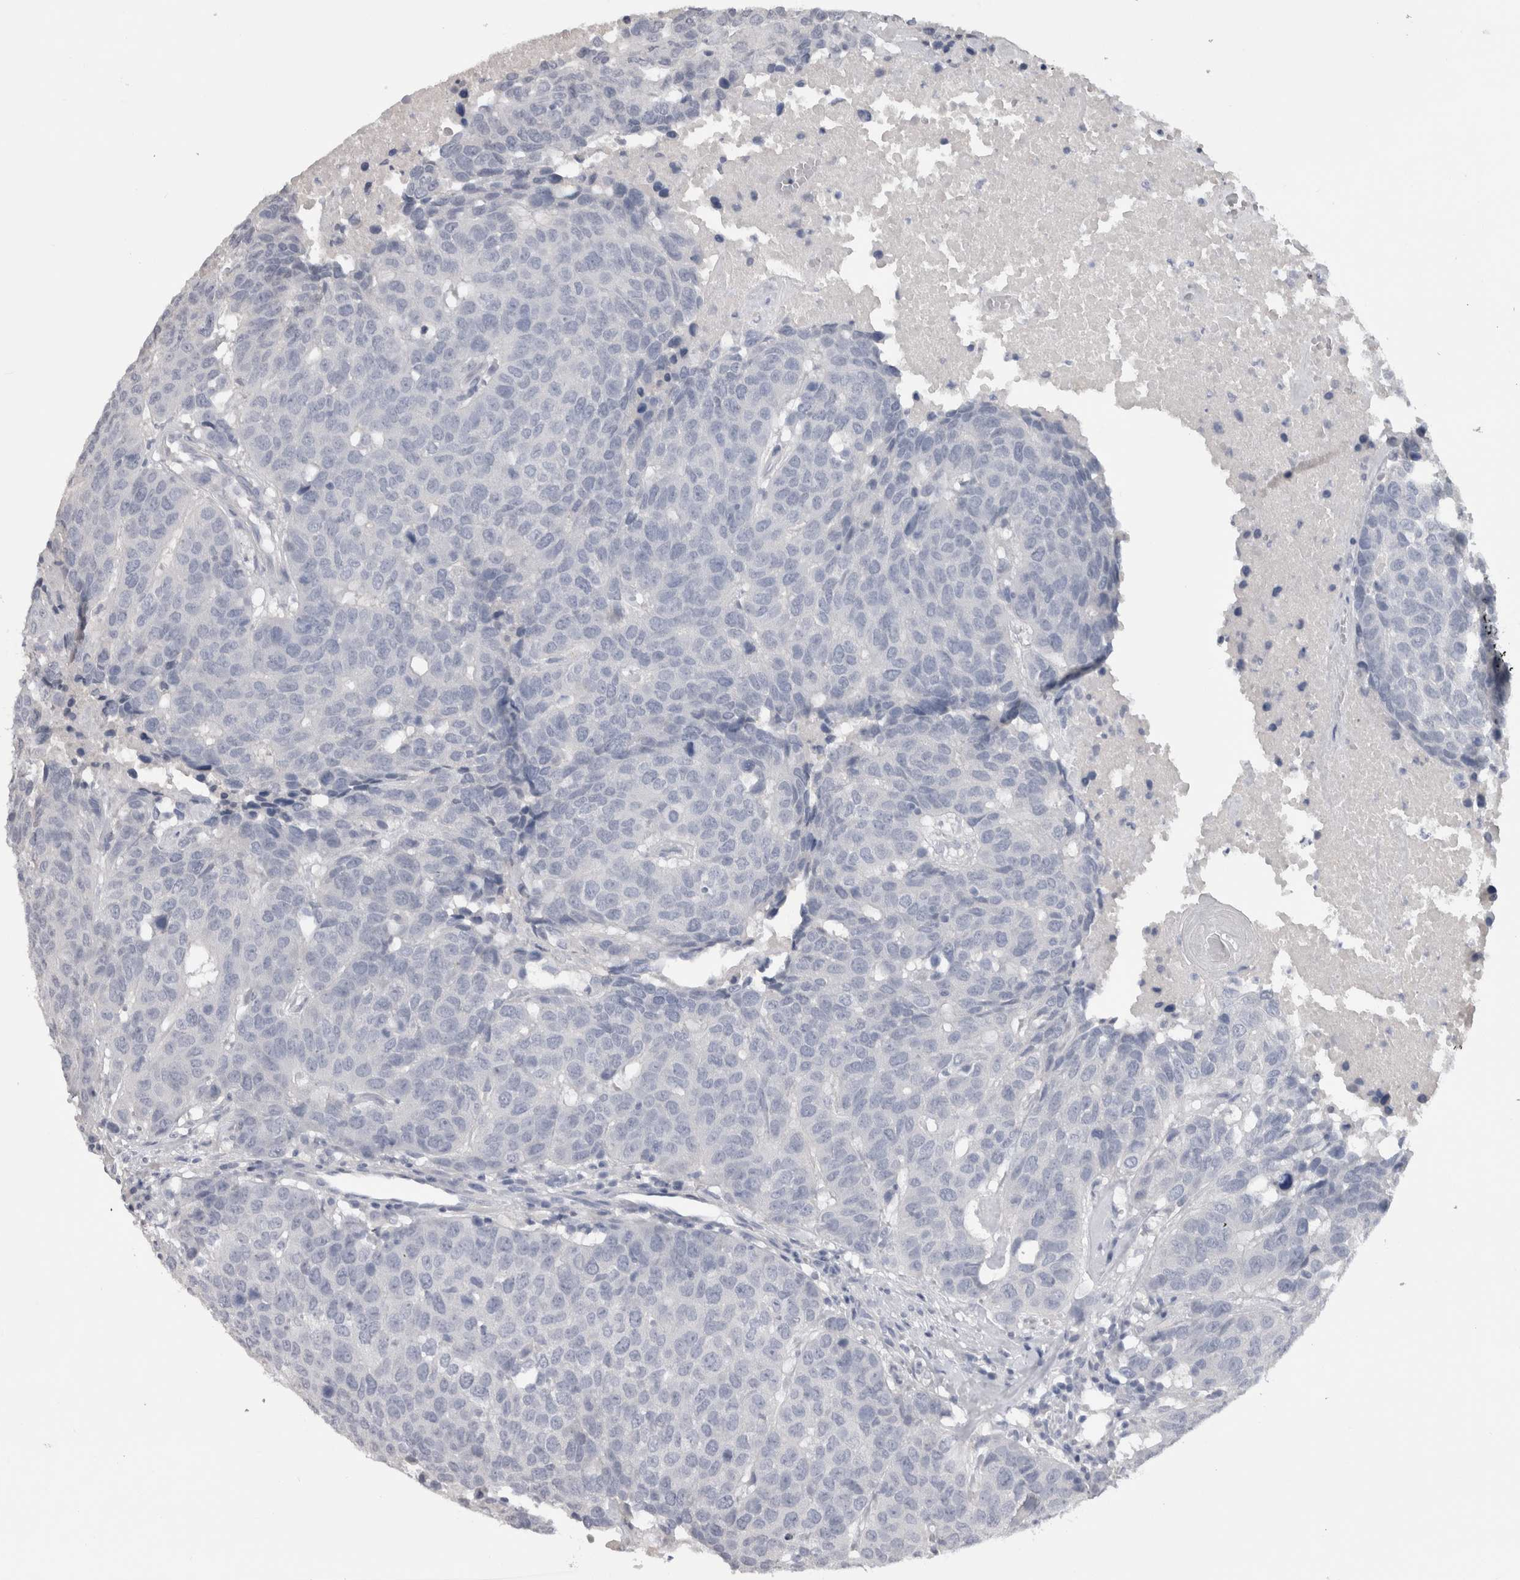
{"staining": {"intensity": "negative", "quantity": "none", "location": "none"}, "tissue": "head and neck cancer", "cell_type": "Tumor cells", "image_type": "cancer", "snomed": [{"axis": "morphology", "description": "Squamous cell carcinoma, NOS"}, {"axis": "topography", "description": "Head-Neck"}], "caption": "This is a histopathology image of IHC staining of squamous cell carcinoma (head and neck), which shows no positivity in tumor cells.", "gene": "ADAM2", "patient": {"sex": "male", "age": 66}}